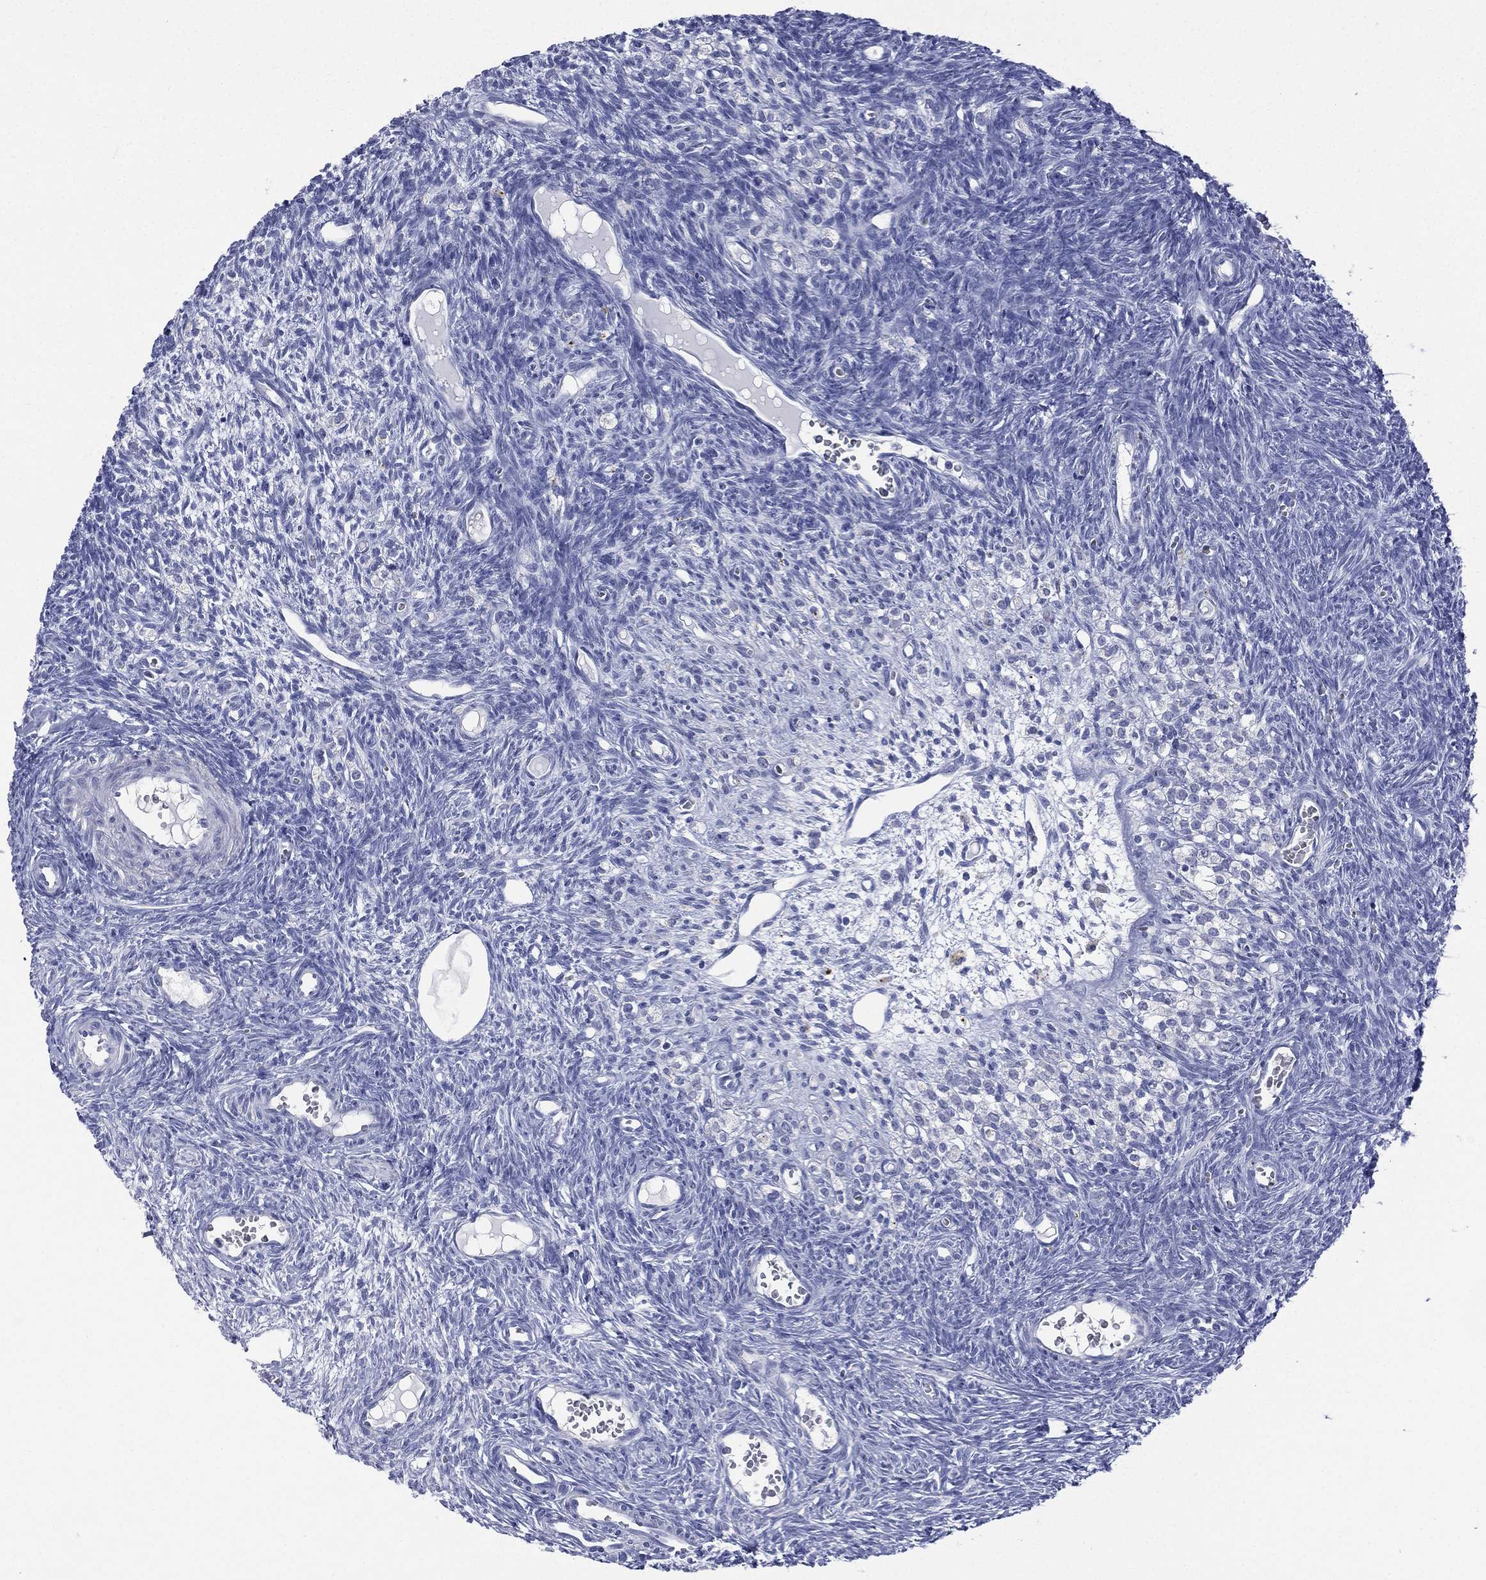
{"staining": {"intensity": "negative", "quantity": "none", "location": "none"}, "tissue": "ovary", "cell_type": "Follicle cells", "image_type": "normal", "snomed": [{"axis": "morphology", "description": "Normal tissue, NOS"}, {"axis": "topography", "description": "Ovary"}], "caption": "A high-resolution histopathology image shows IHC staining of normal ovary, which reveals no significant expression in follicle cells.", "gene": "CES2", "patient": {"sex": "female", "age": 27}}